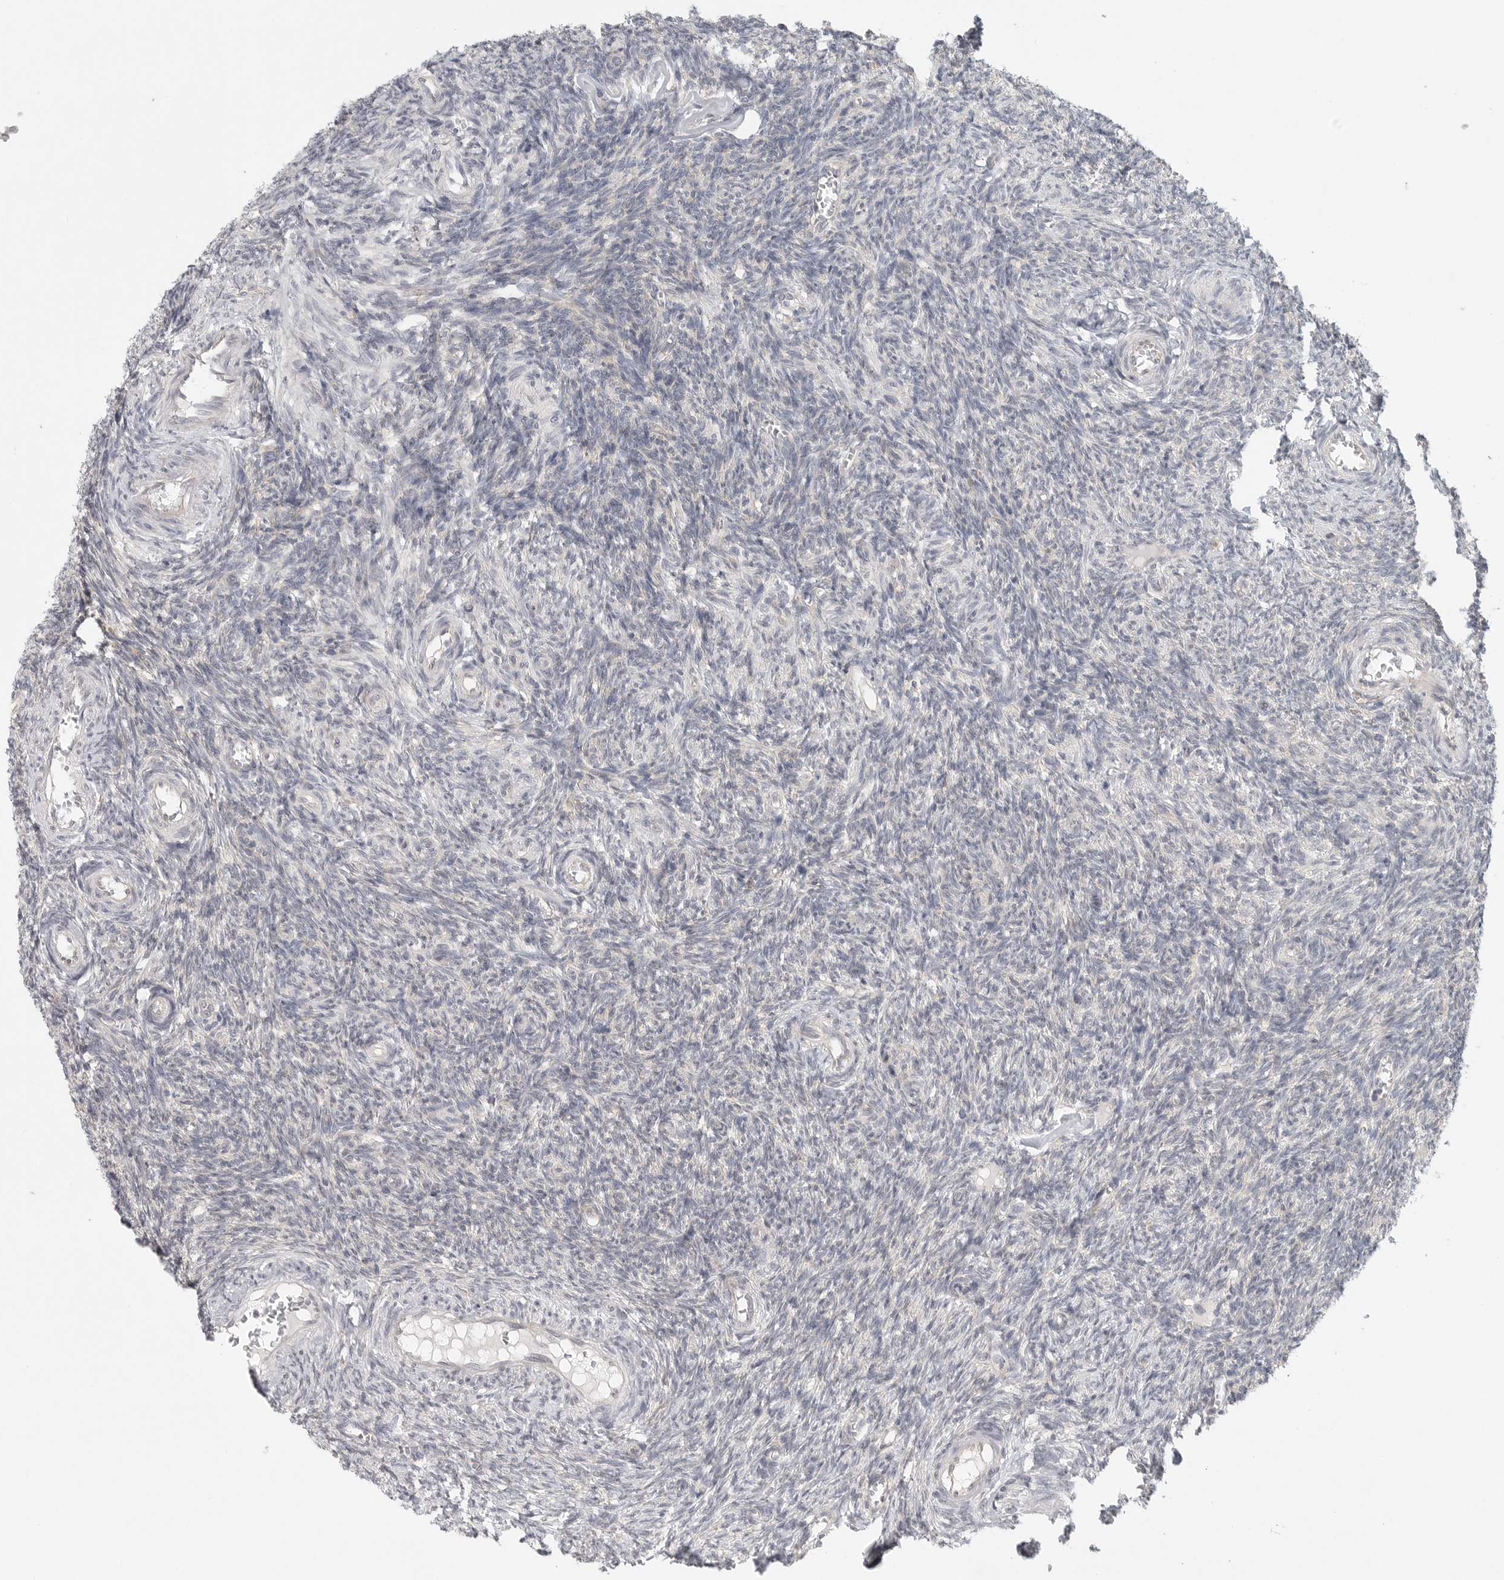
{"staining": {"intensity": "negative", "quantity": "none", "location": "none"}, "tissue": "ovary", "cell_type": "Ovarian stroma cells", "image_type": "normal", "snomed": [{"axis": "morphology", "description": "Normal tissue, NOS"}, {"axis": "topography", "description": "Ovary"}], "caption": "Protein analysis of normal ovary exhibits no significant staining in ovarian stroma cells.", "gene": "HDAC6", "patient": {"sex": "female", "age": 27}}